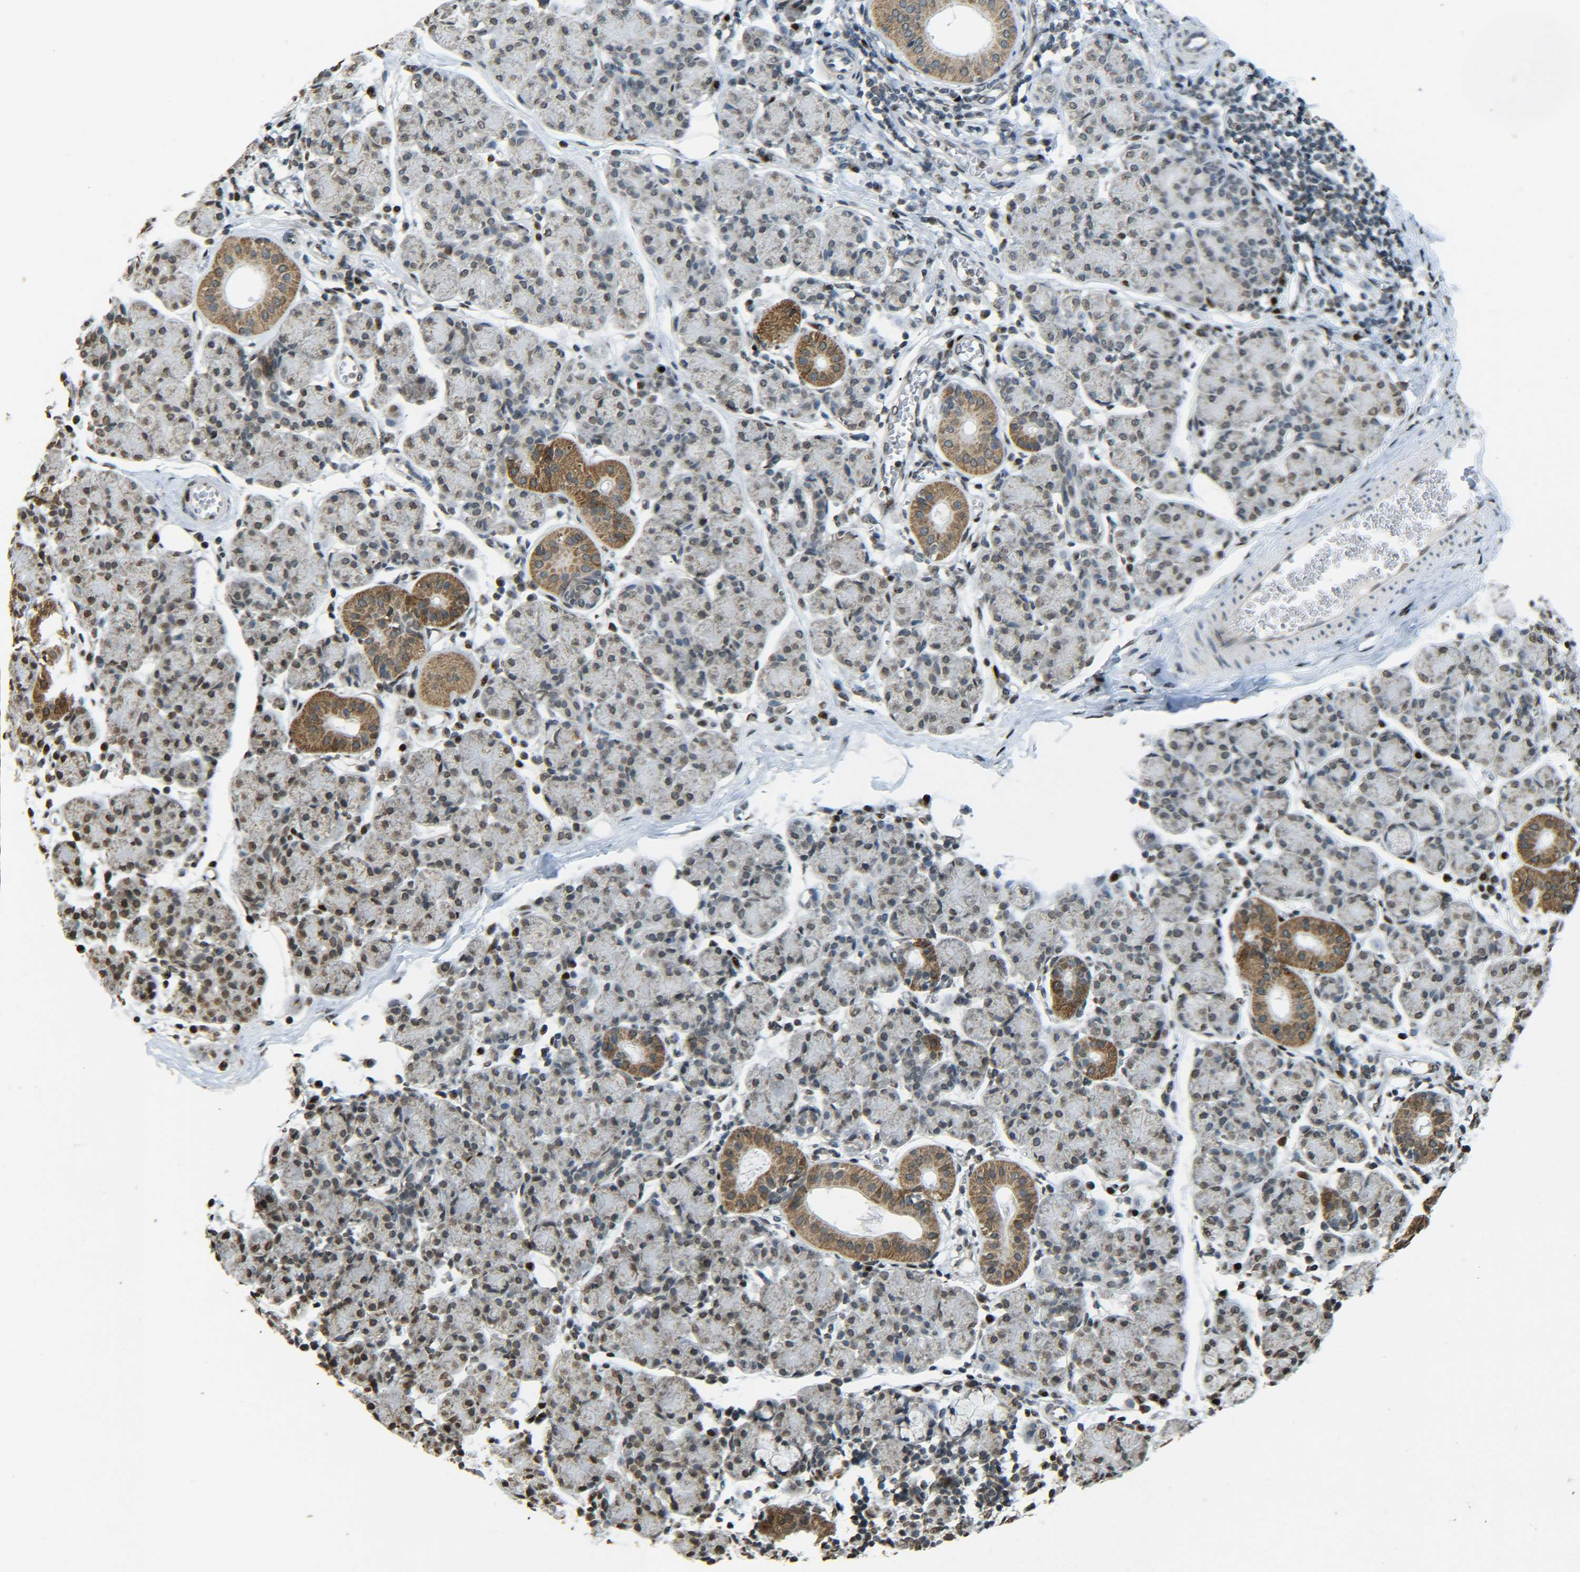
{"staining": {"intensity": "moderate", "quantity": "<25%", "location": "cytoplasmic/membranous,nuclear"}, "tissue": "salivary gland", "cell_type": "Glandular cells", "image_type": "normal", "snomed": [{"axis": "morphology", "description": "Normal tissue, NOS"}, {"axis": "morphology", "description": "Inflammation, NOS"}, {"axis": "topography", "description": "Lymph node"}, {"axis": "topography", "description": "Salivary gland"}], "caption": "Salivary gland stained for a protein shows moderate cytoplasmic/membranous,nuclear positivity in glandular cells. The protein of interest is shown in brown color, while the nuclei are stained blue.", "gene": "NEUROG2", "patient": {"sex": "male", "age": 3}}